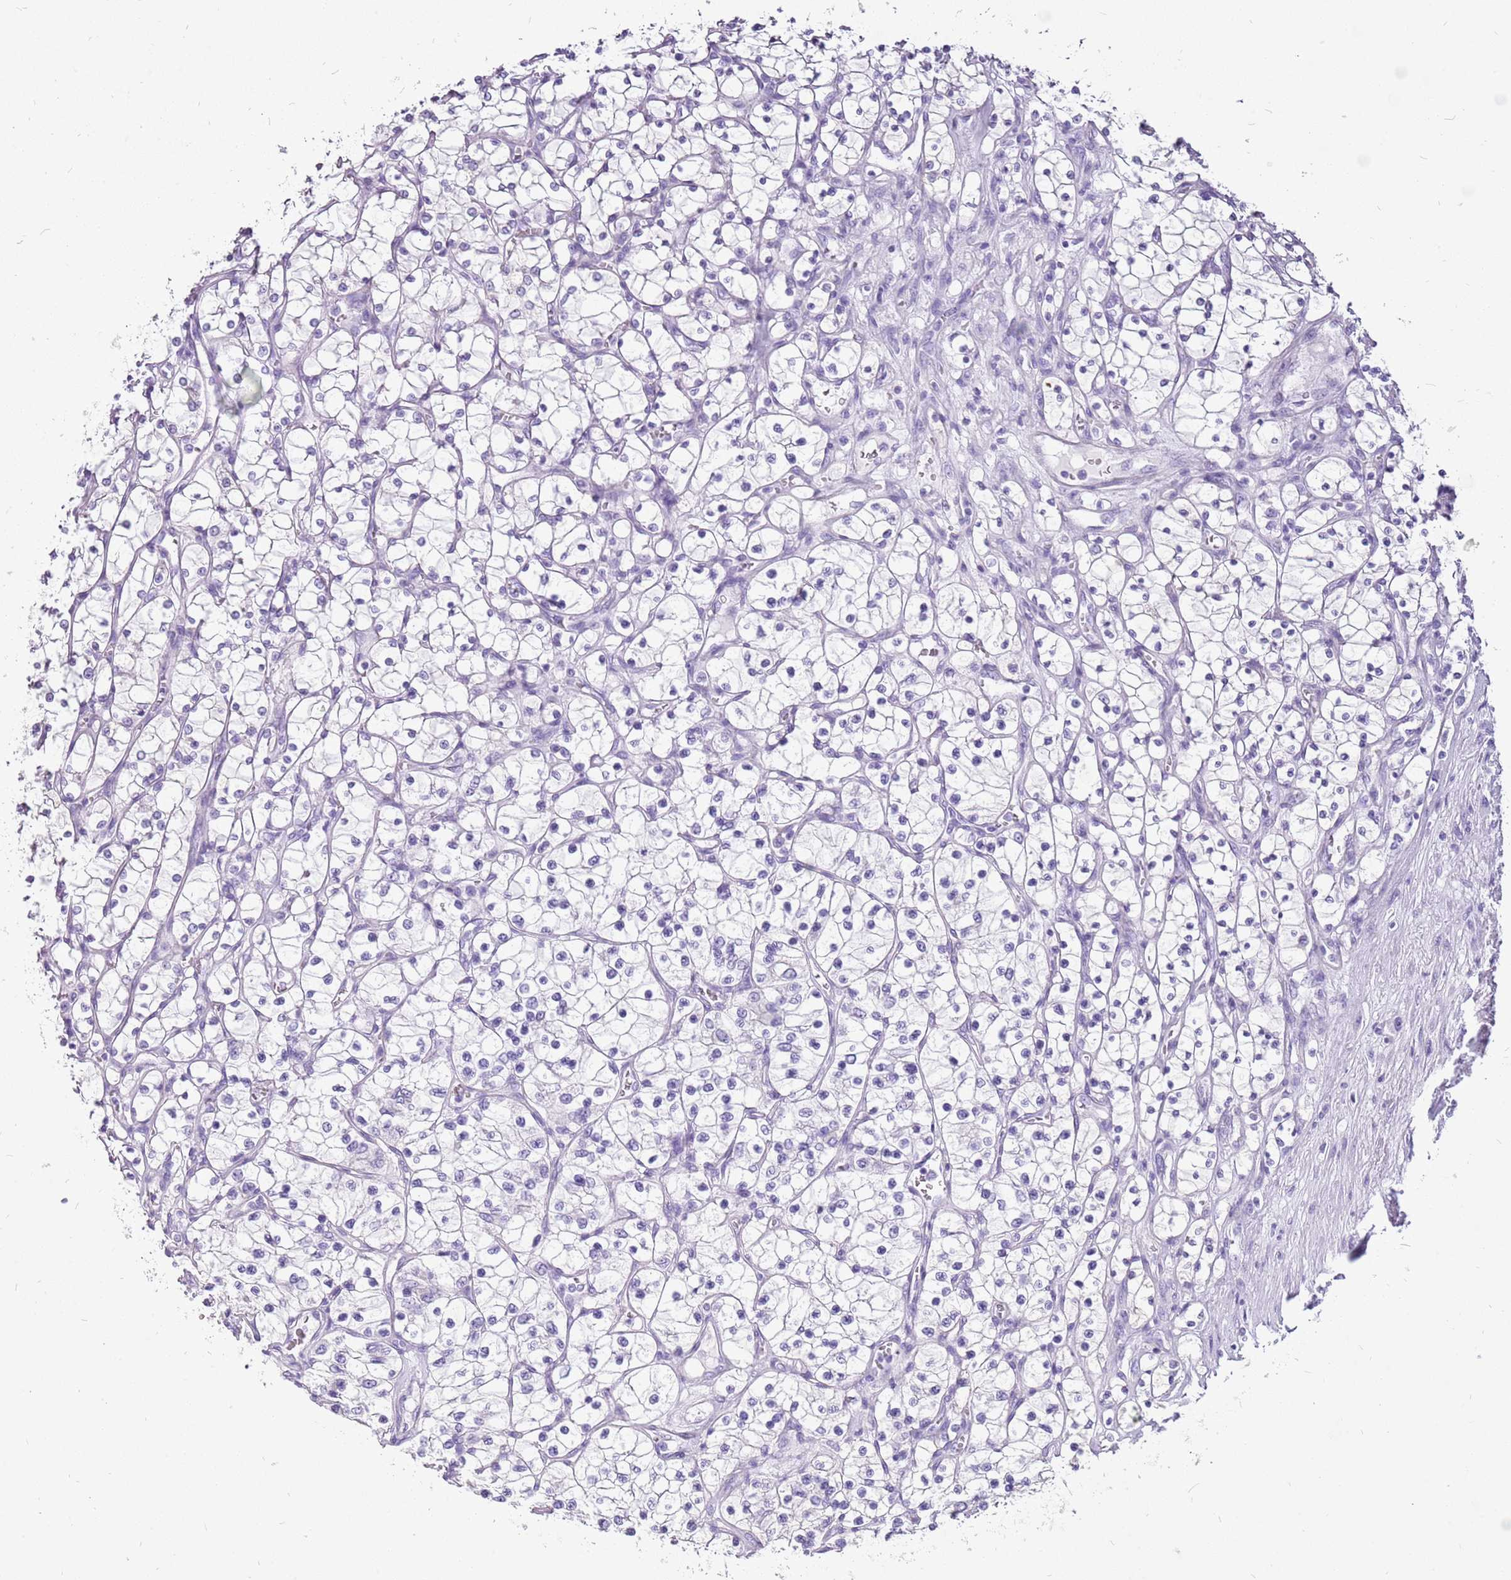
{"staining": {"intensity": "negative", "quantity": "none", "location": "none"}, "tissue": "renal cancer", "cell_type": "Tumor cells", "image_type": "cancer", "snomed": [{"axis": "morphology", "description": "Adenocarcinoma, NOS"}, {"axis": "topography", "description": "Kidney"}], "caption": "This is a histopathology image of immunohistochemistry (IHC) staining of adenocarcinoma (renal), which shows no positivity in tumor cells.", "gene": "ACSS3", "patient": {"sex": "female", "age": 69}}